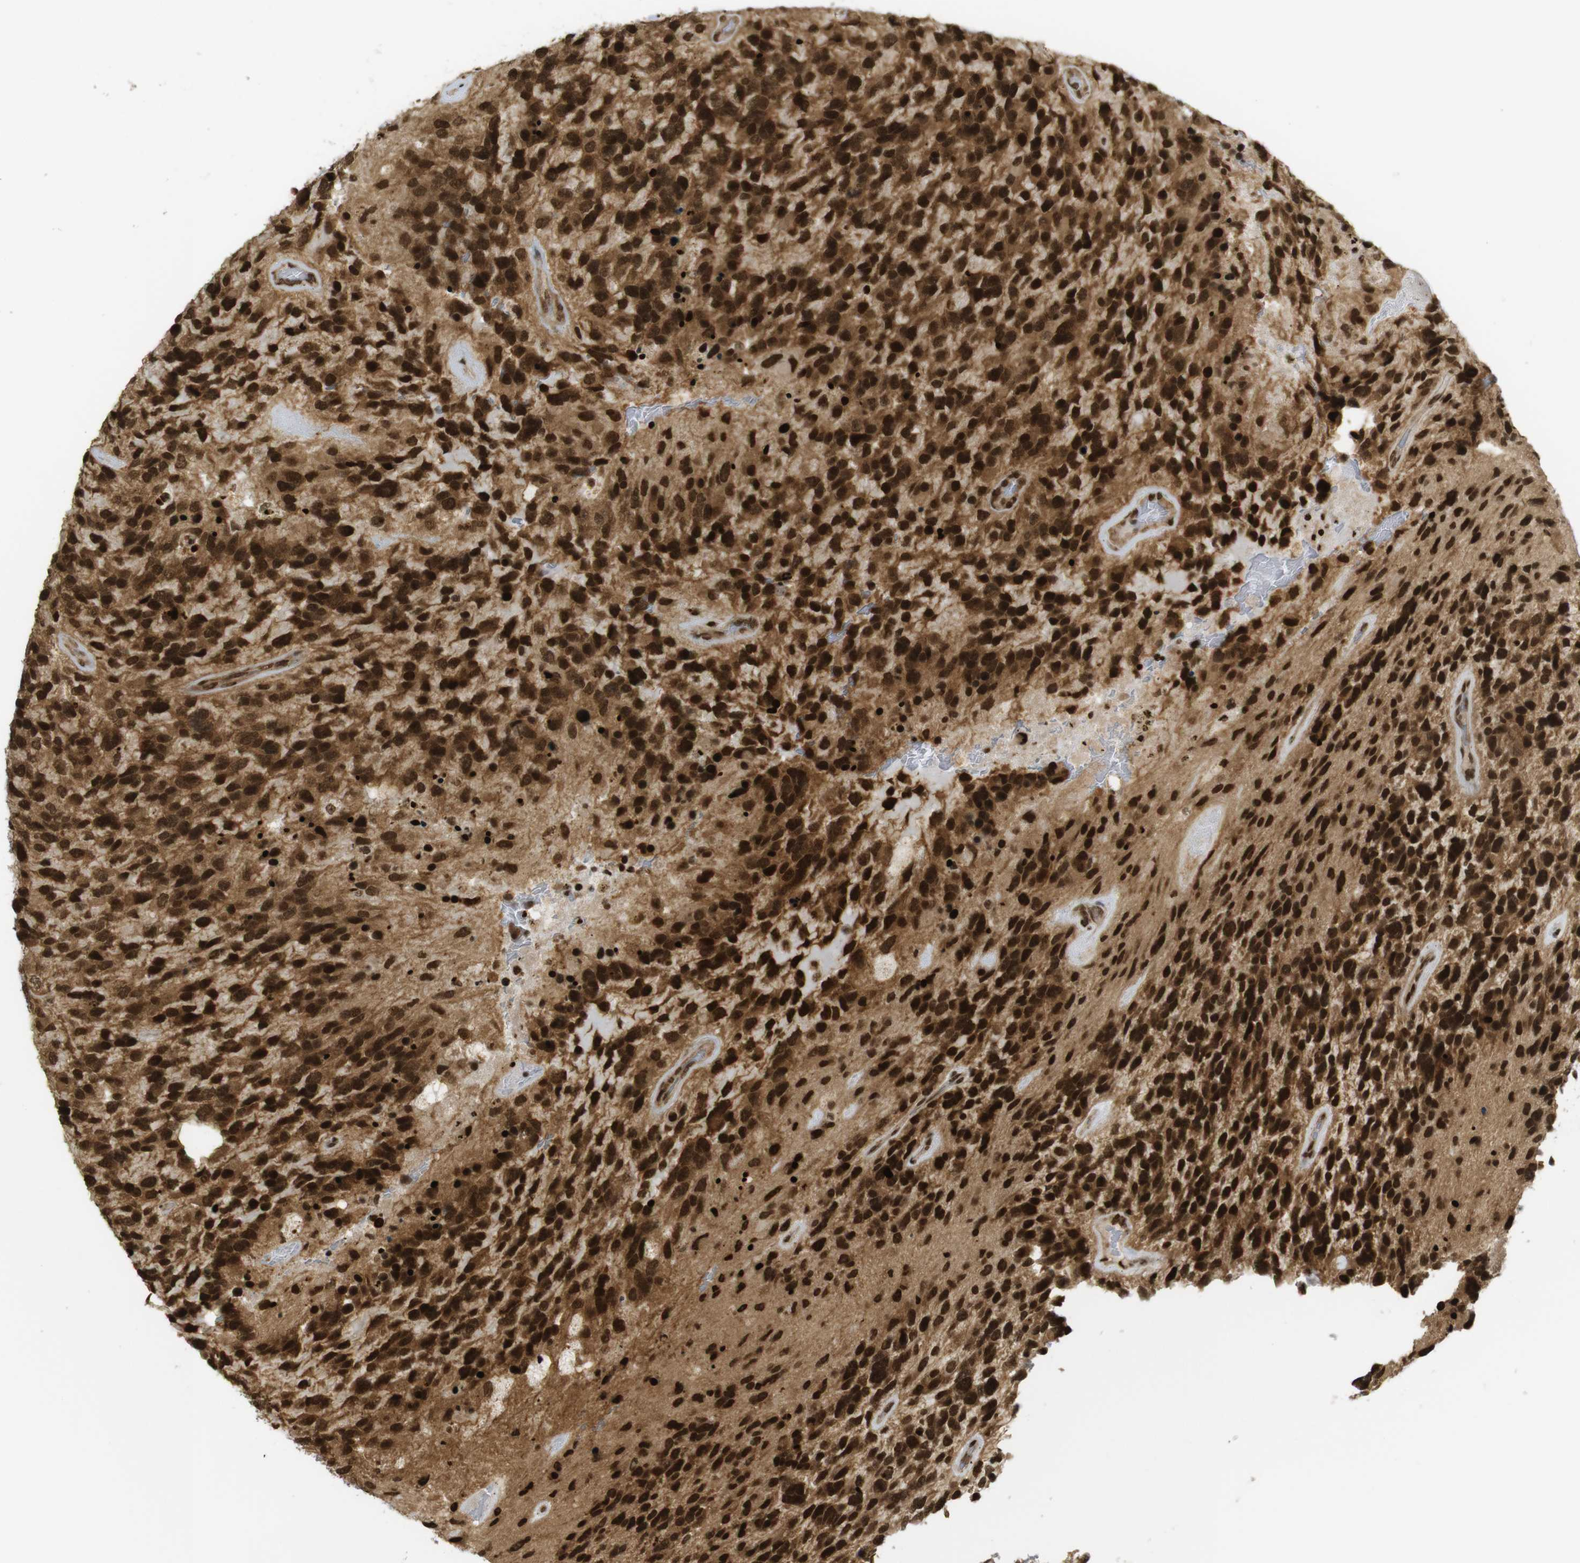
{"staining": {"intensity": "strong", "quantity": ">75%", "location": "cytoplasmic/membranous,nuclear"}, "tissue": "glioma", "cell_type": "Tumor cells", "image_type": "cancer", "snomed": [{"axis": "morphology", "description": "Glioma, malignant, High grade"}, {"axis": "topography", "description": "Brain"}], "caption": "High-magnification brightfield microscopy of glioma stained with DAB (brown) and counterstained with hematoxylin (blue). tumor cells exhibit strong cytoplasmic/membranous and nuclear expression is identified in about>75% of cells.", "gene": "RUVBL2", "patient": {"sex": "female", "age": 58}}